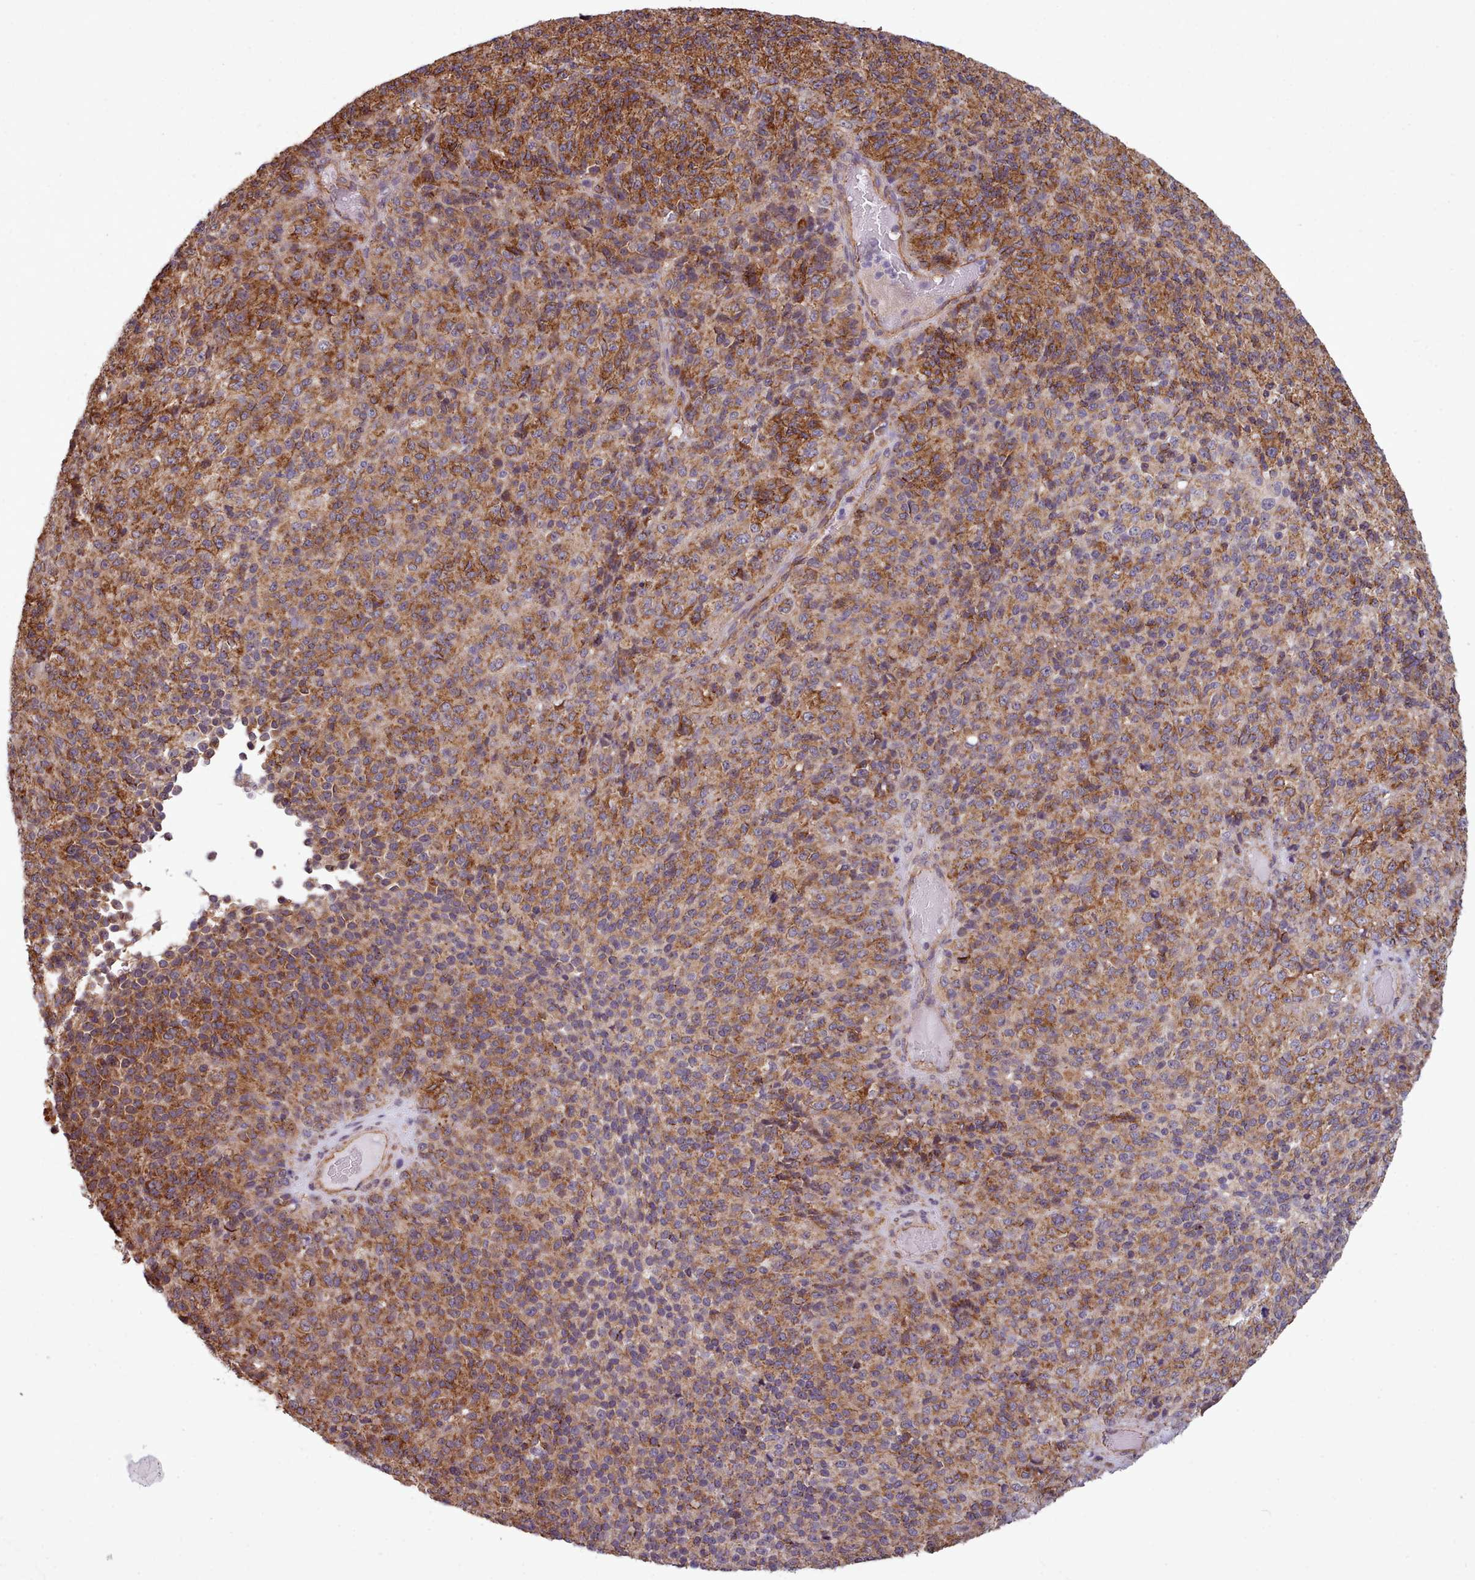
{"staining": {"intensity": "strong", "quantity": ">75%", "location": "cytoplasmic/membranous"}, "tissue": "melanoma", "cell_type": "Tumor cells", "image_type": "cancer", "snomed": [{"axis": "morphology", "description": "Malignant melanoma, Metastatic site"}, {"axis": "topography", "description": "Brain"}], "caption": "This is a photomicrograph of IHC staining of malignant melanoma (metastatic site), which shows strong staining in the cytoplasmic/membranous of tumor cells.", "gene": "MRPL46", "patient": {"sex": "female", "age": 56}}